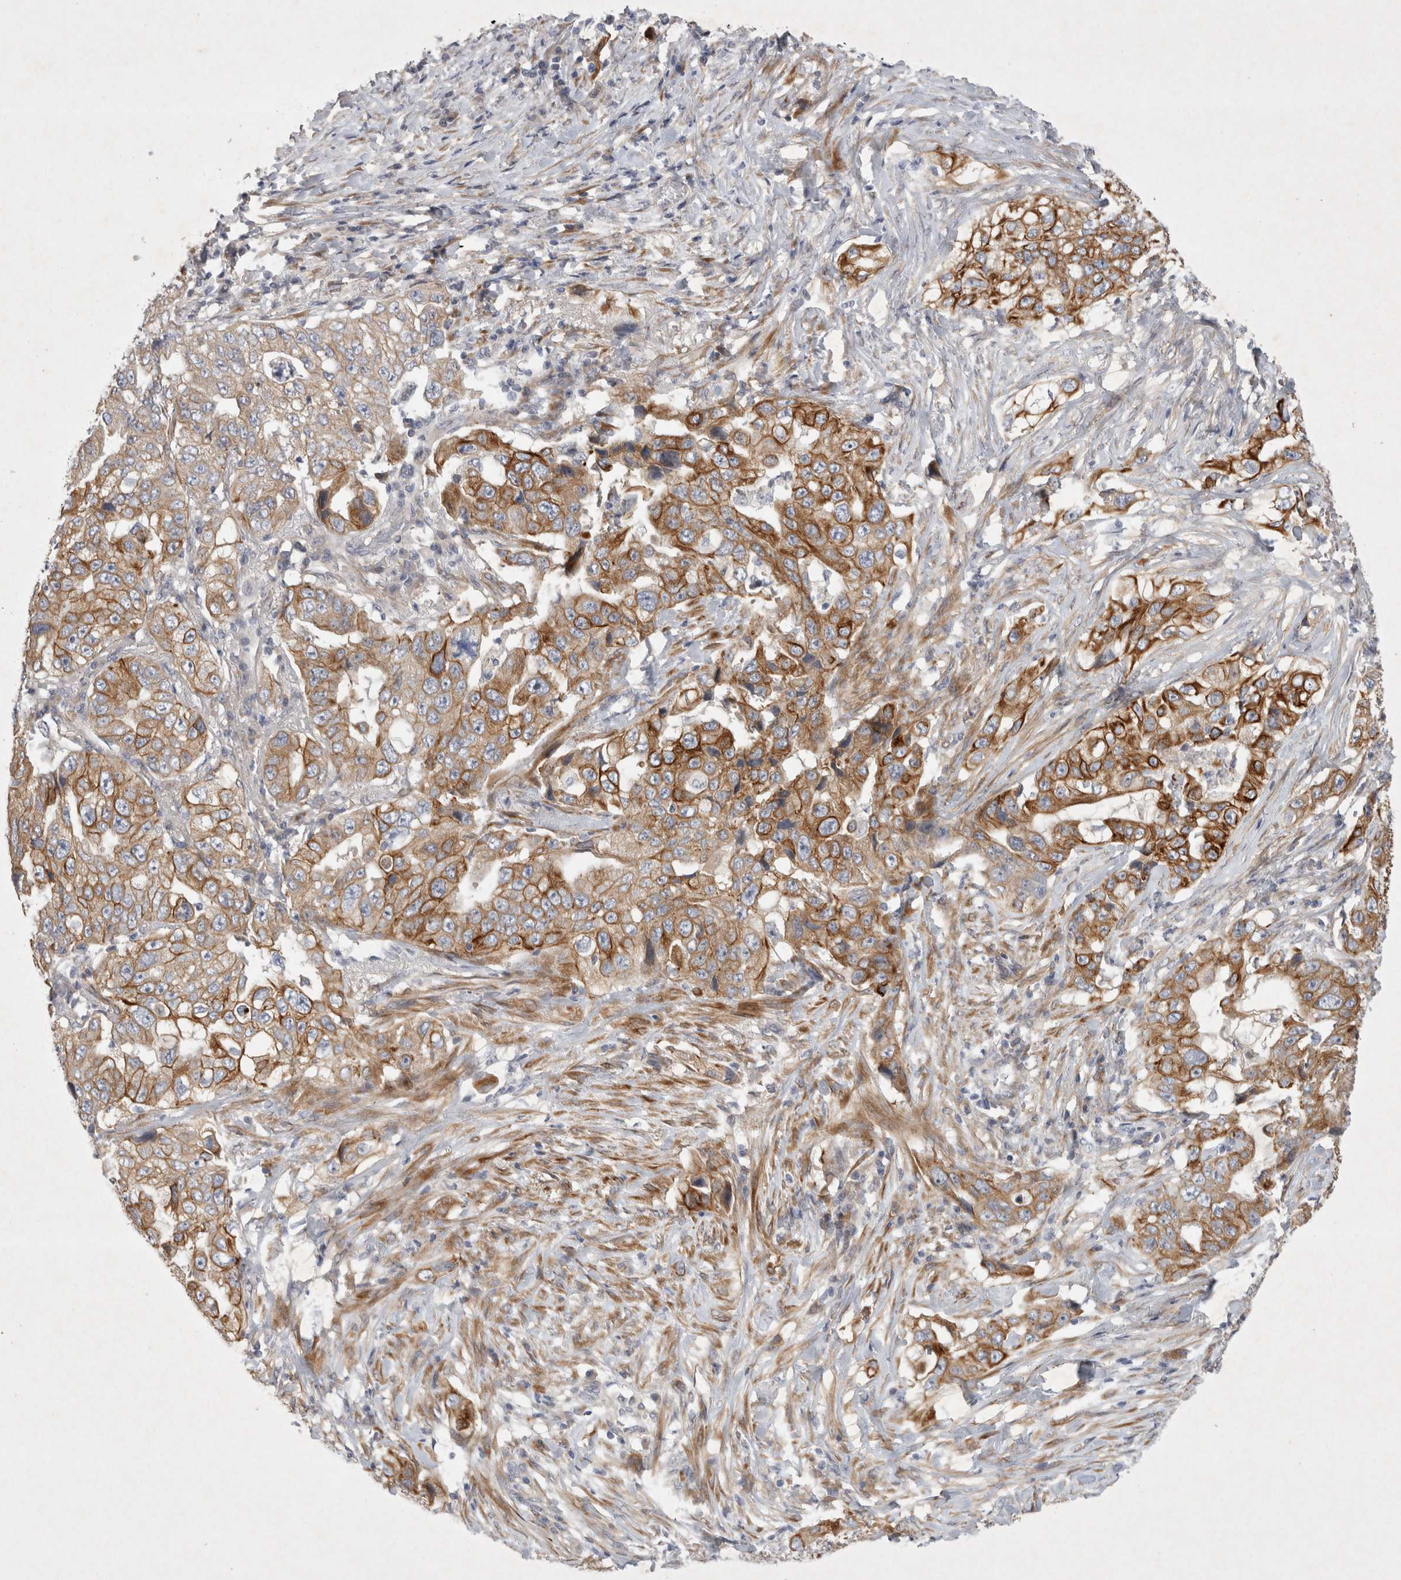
{"staining": {"intensity": "moderate", "quantity": ">75%", "location": "cytoplasmic/membranous"}, "tissue": "lung cancer", "cell_type": "Tumor cells", "image_type": "cancer", "snomed": [{"axis": "morphology", "description": "Adenocarcinoma, NOS"}, {"axis": "topography", "description": "Lung"}], "caption": "About >75% of tumor cells in human adenocarcinoma (lung) demonstrate moderate cytoplasmic/membranous protein expression as visualized by brown immunohistochemical staining.", "gene": "BZW2", "patient": {"sex": "female", "age": 51}}